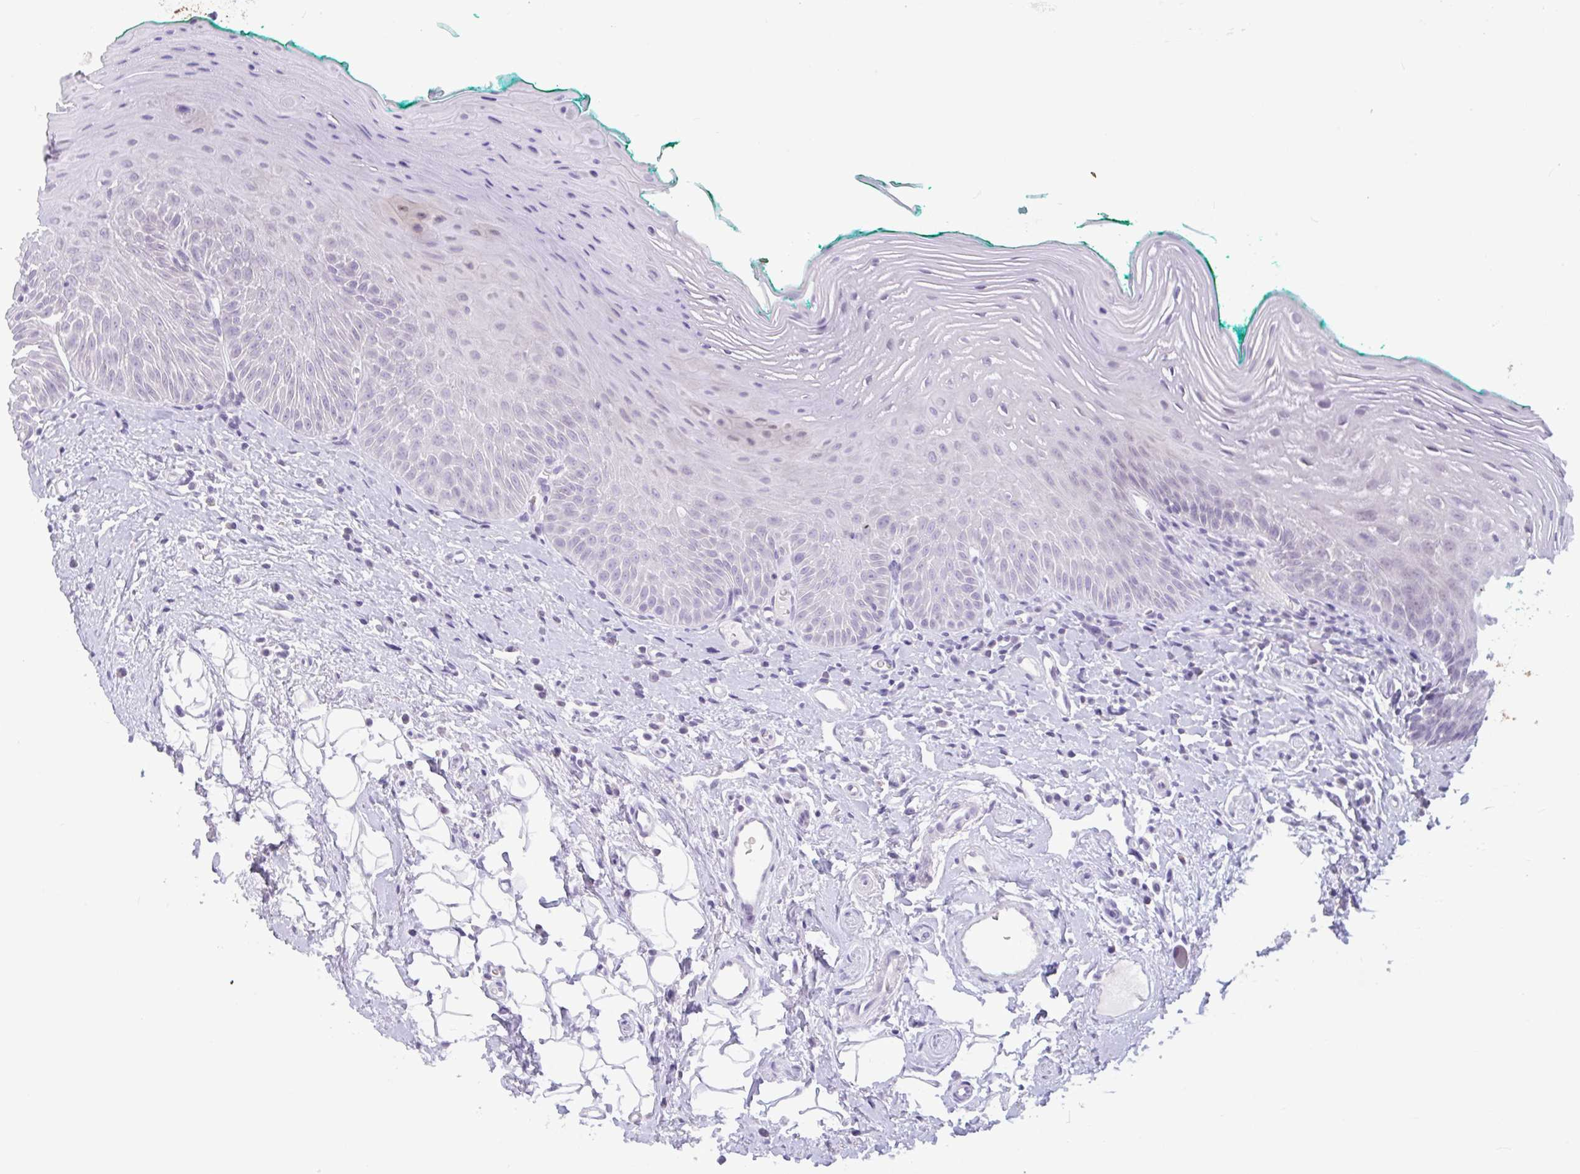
{"staining": {"intensity": "negative", "quantity": "none", "location": "none"}, "tissue": "oral mucosa", "cell_type": "Squamous epithelial cells", "image_type": "normal", "snomed": [{"axis": "morphology", "description": "Normal tissue, NOS"}, {"axis": "topography", "description": "Oral tissue"}, {"axis": "topography", "description": "Tounge, NOS"}], "caption": "Protein analysis of normal oral mucosa shows no significant expression in squamous epithelial cells.", "gene": "CTSE", "patient": {"sex": "male", "age": 83}}